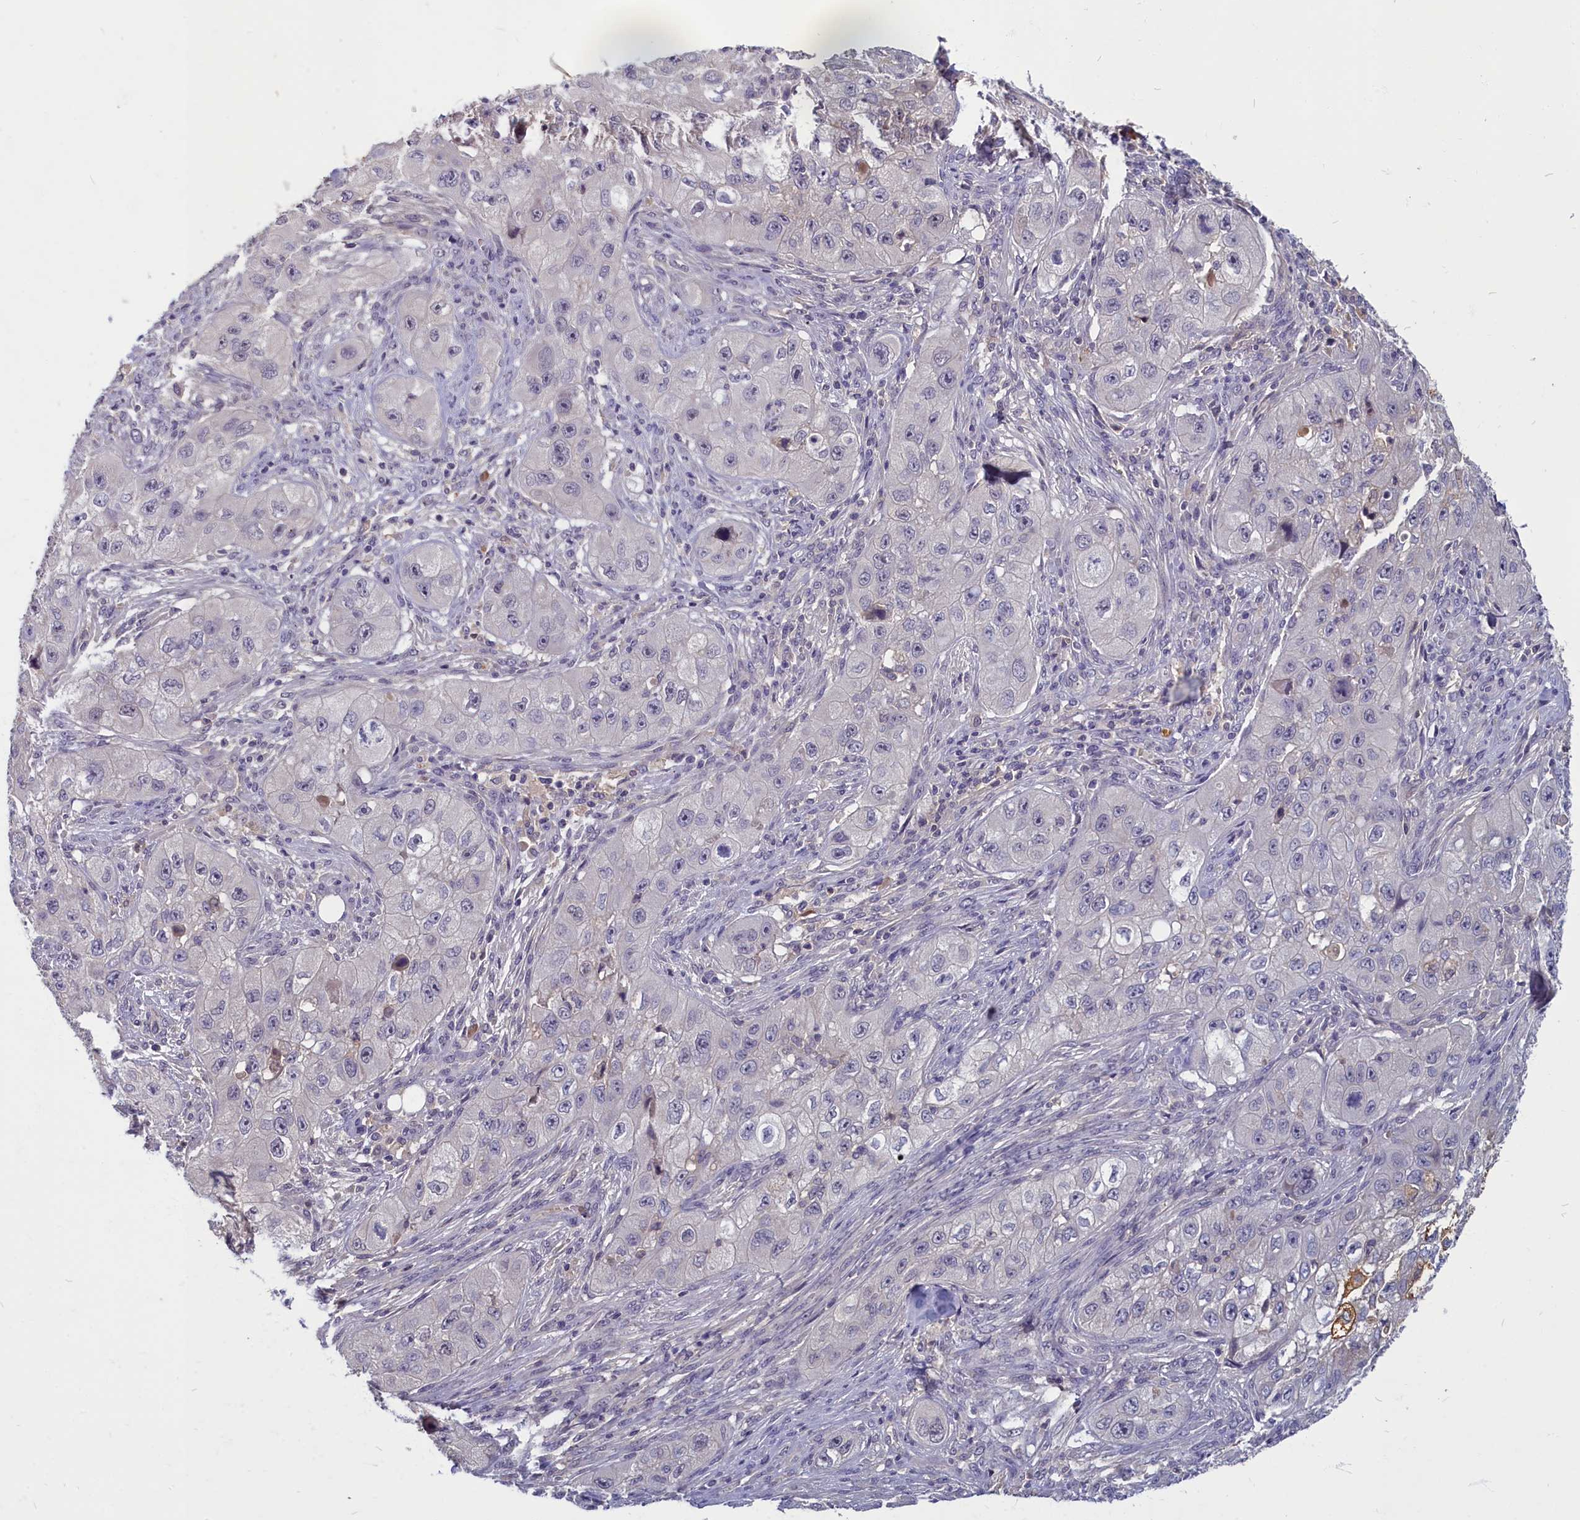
{"staining": {"intensity": "negative", "quantity": "none", "location": "none"}, "tissue": "skin cancer", "cell_type": "Tumor cells", "image_type": "cancer", "snomed": [{"axis": "morphology", "description": "Squamous cell carcinoma, NOS"}, {"axis": "topography", "description": "Skin"}, {"axis": "topography", "description": "Subcutis"}], "caption": "Tumor cells show no significant expression in squamous cell carcinoma (skin).", "gene": "SV2C", "patient": {"sex": "male", "age": 73}}